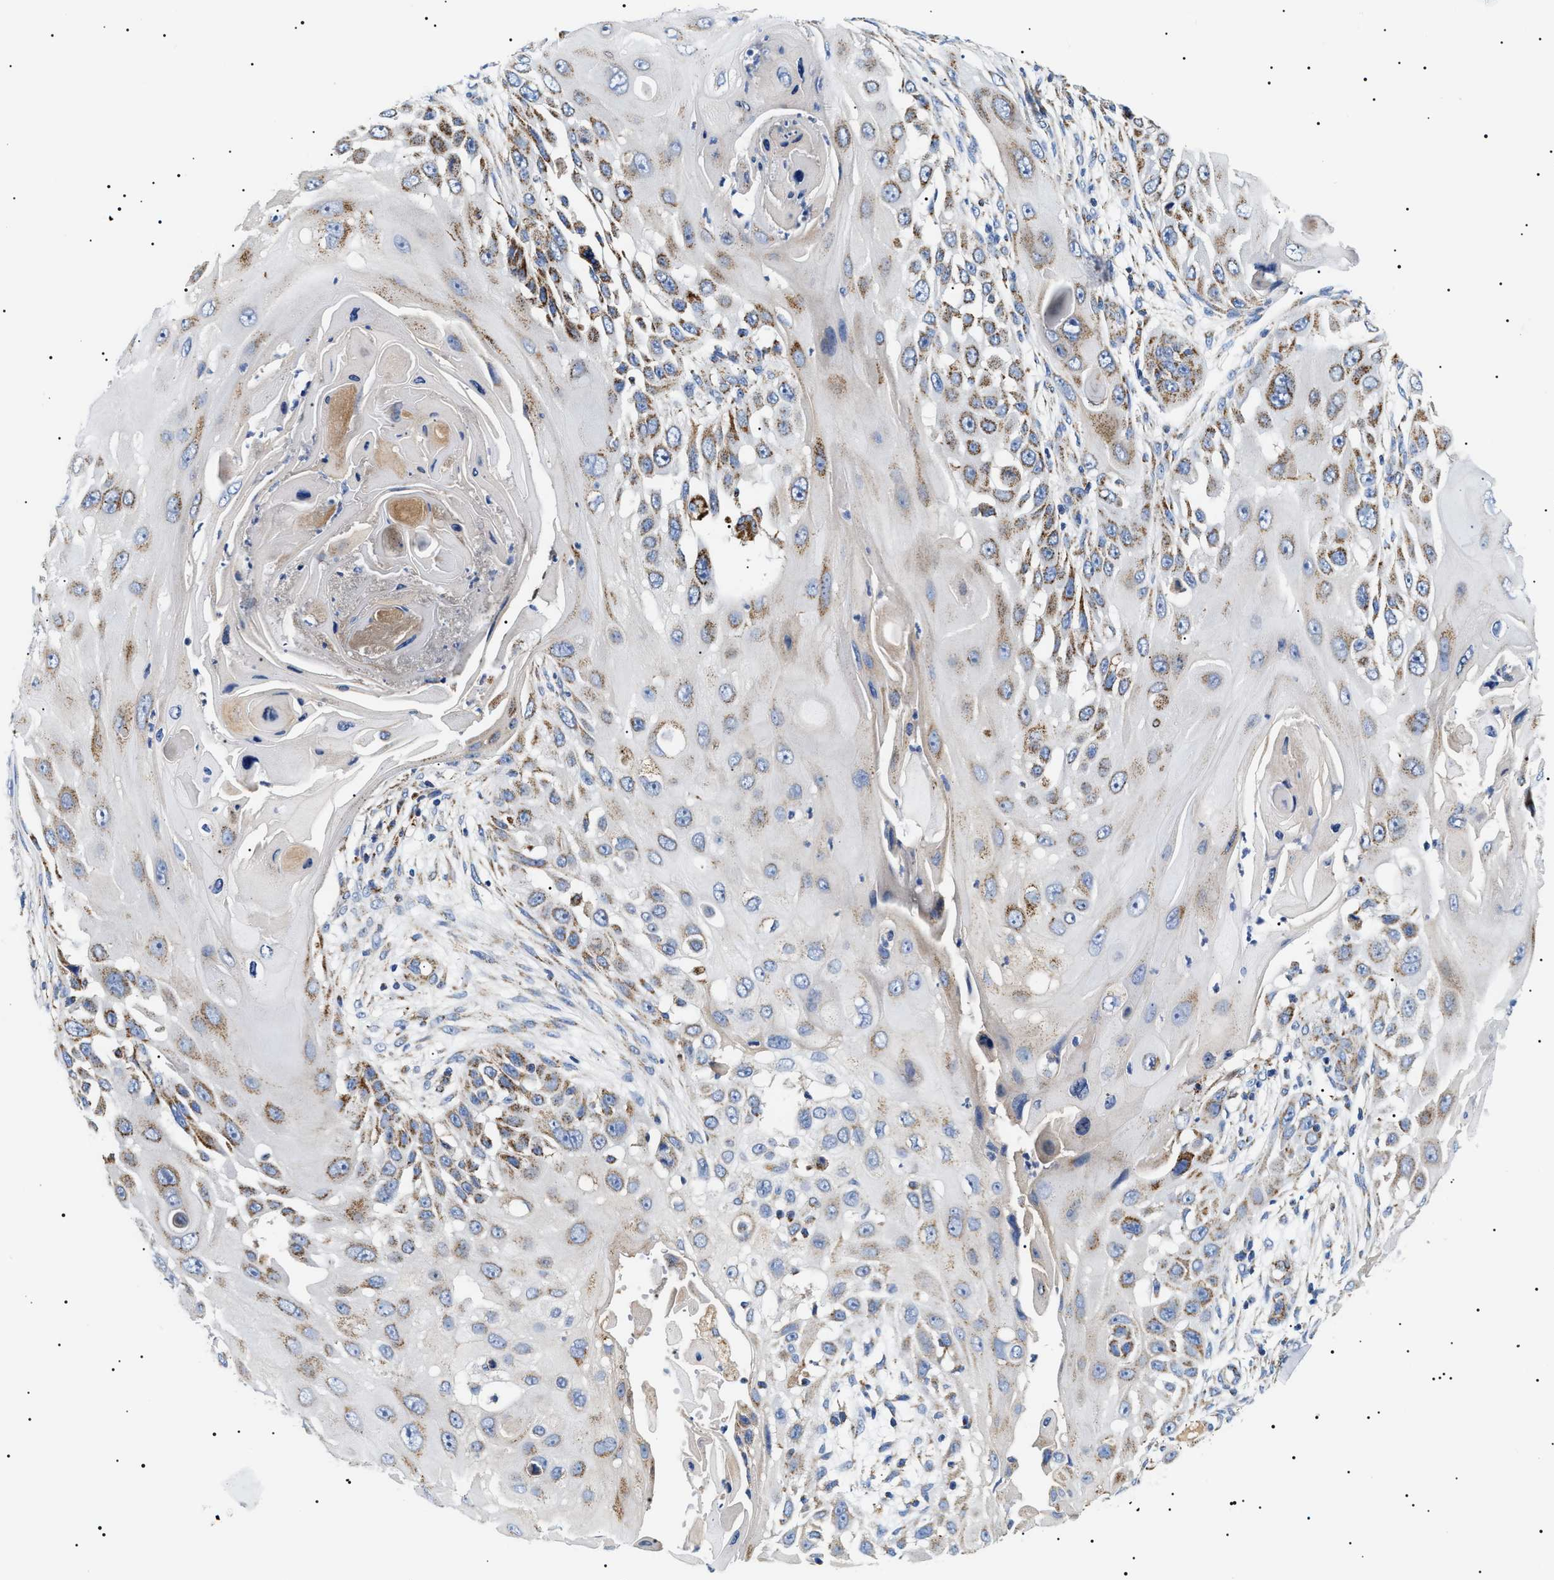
{"staining": {"intensity": "moderate", "quantity": "25%-75%", "location": "cytoplasmic/membranous"}, "tissue": "skin cancer", "cell_type": "Tumor cells", "image_type": "cancer", "snomed": [{"axis": "morphology", "description": "Squamous cell carcinoma, NOS"}, {"axis": "topography", "description": "Skin"}], "caption": "A high-resolution histopathology image shows IHC staining of squamous cell carcinoma (skin), which reveals moderate cytoplasmic/membranous staining in approximately 25%-75% of tumor cells. (Stains: DAB in brown, nuclei in blue, Microscopy: brightfield microscopy at high magnification).", "gene": "OXSM", "patient": {"sex": "female", "age": 44}}